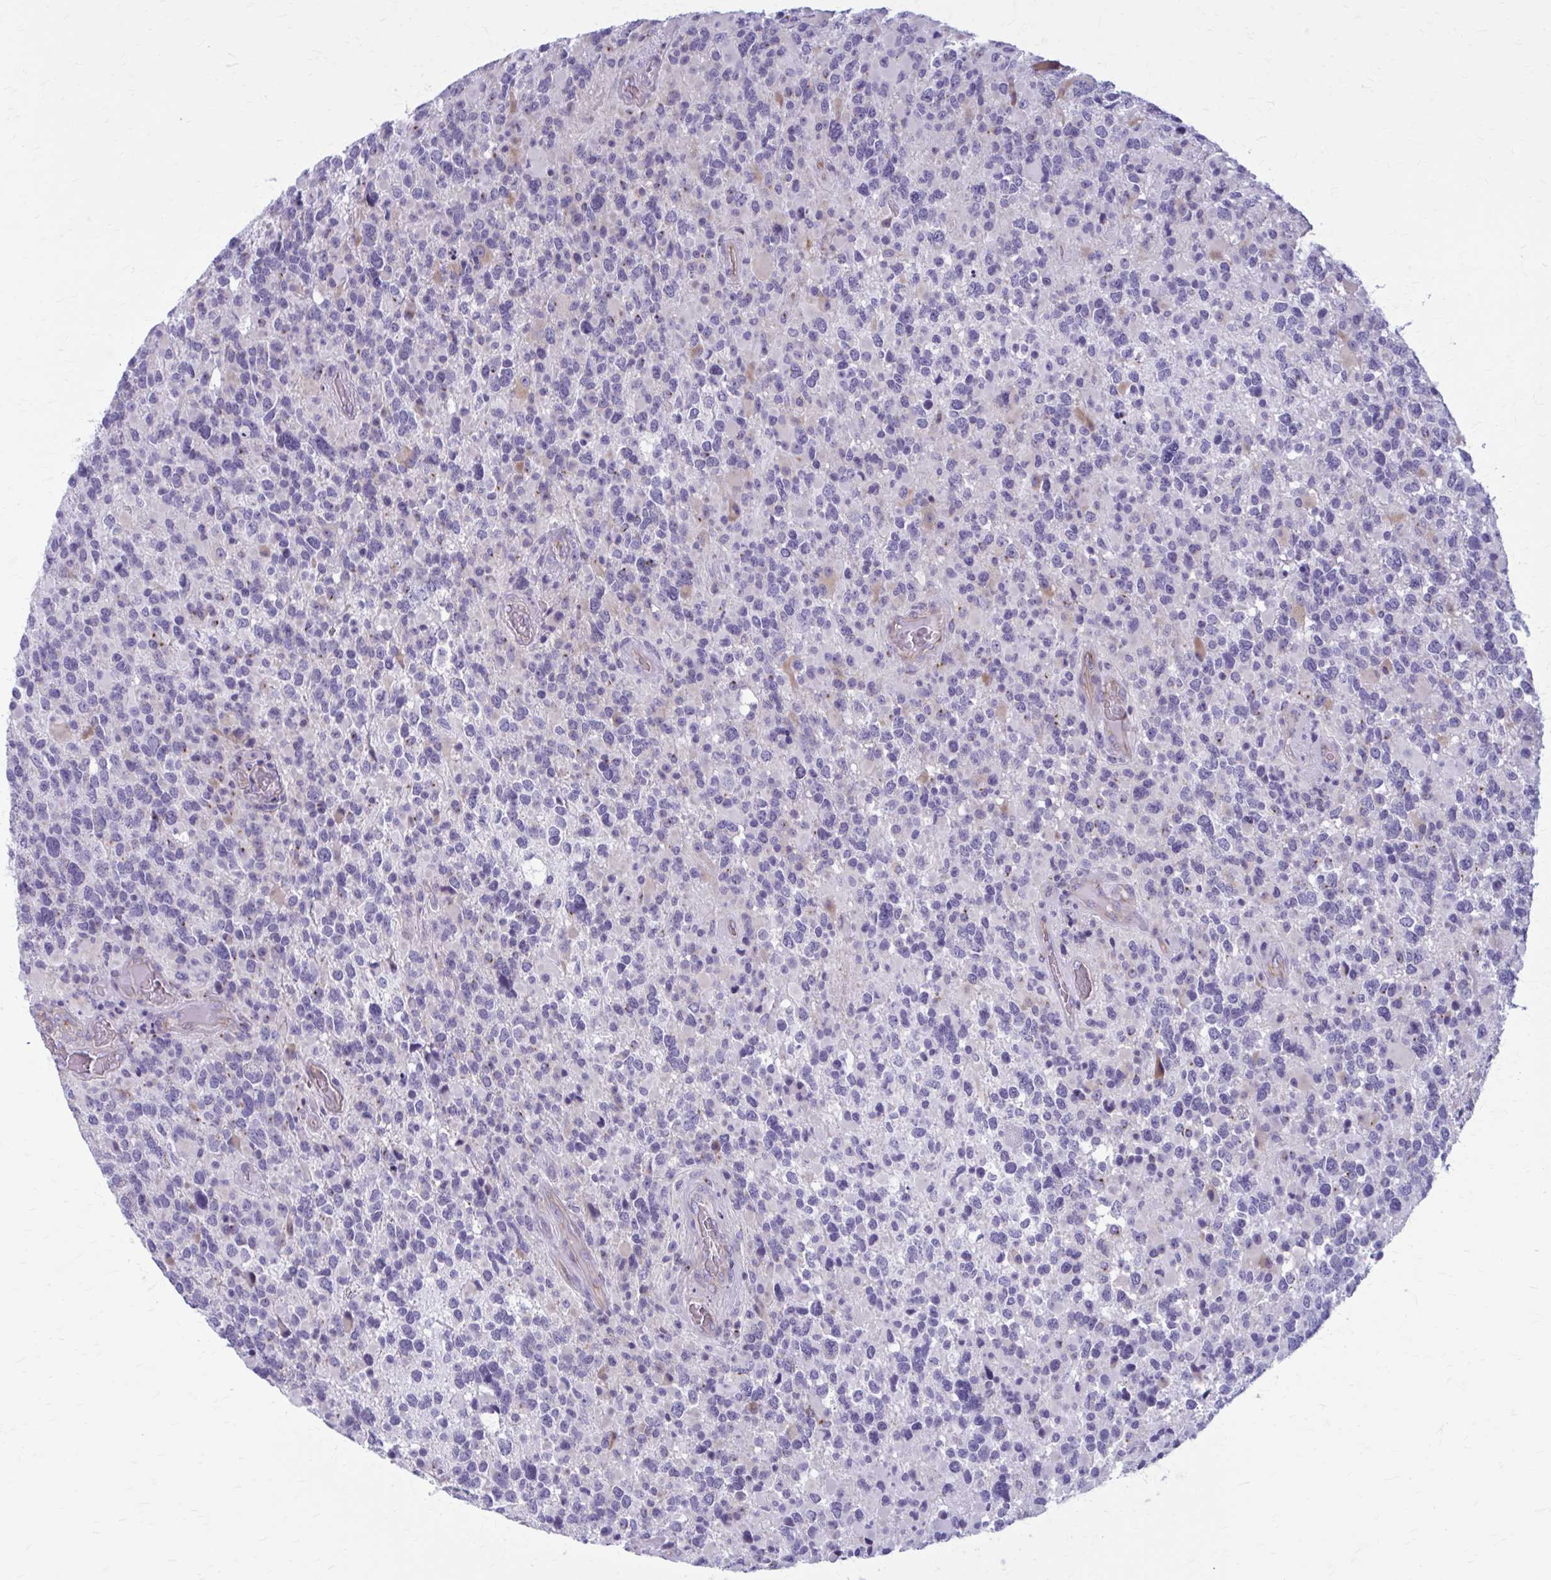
{"staining": {"intensity": "negative", "quantity": "none", "location": "none"}, "tissue": "glioma", "cell_type": "Tumor cells", "image_type": "cancer", "snomed": [{"axis": "morphology", "description": "Glioma, malignant, High grade"}, {"axis": "topography", "description": "Brain"}], "caption": "An image of human high-grade glioma (malignant) is negative for staining in tumor cells.", "gene": "ZDHHC7", "patient": {"sex": "female", "age": 40}}